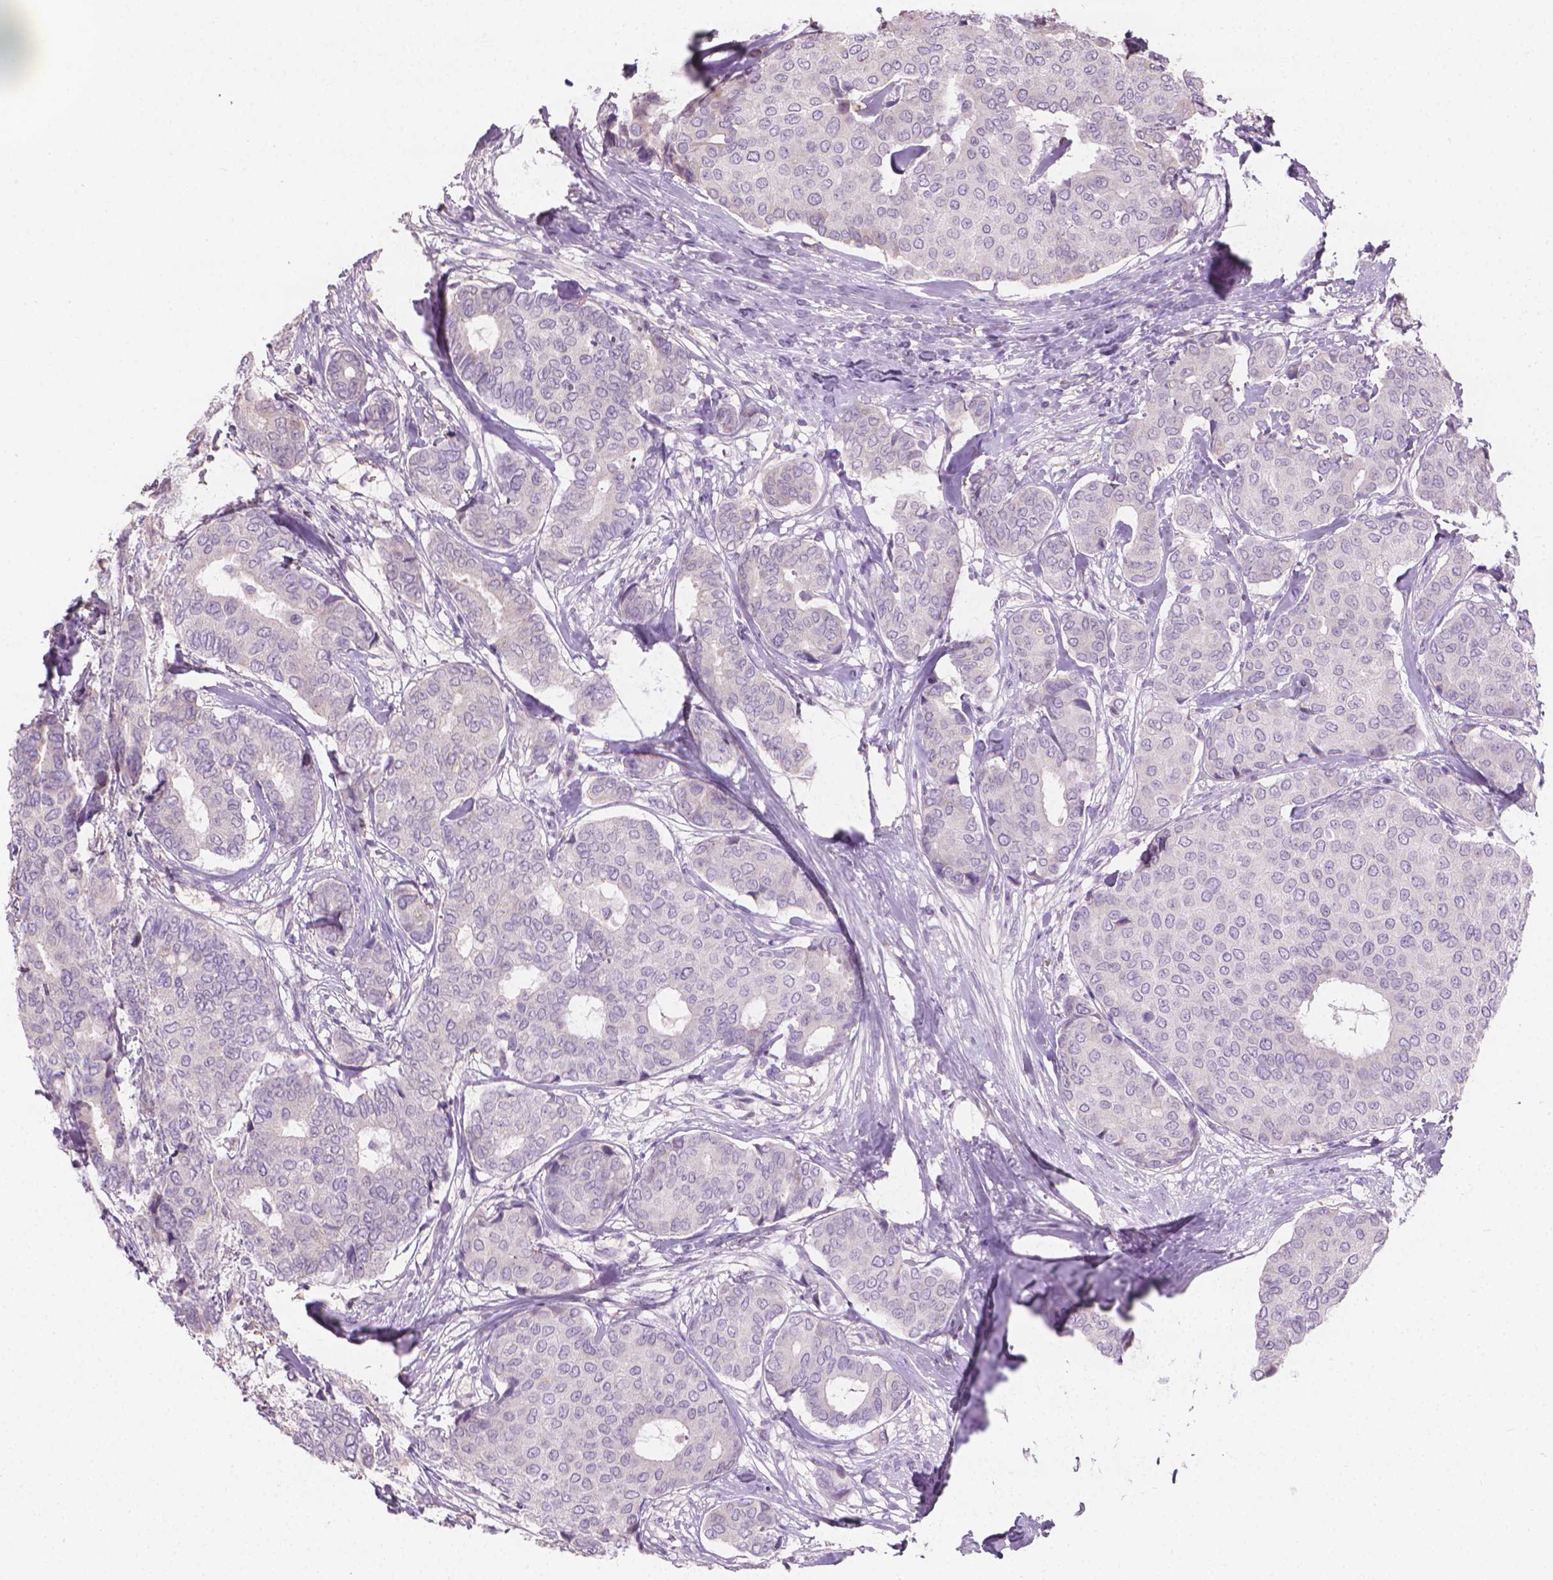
{"staining": {"intensity": "negative", "quantity": "none", "location": "none"}, "tissue": "breast cancer", "cell_type": "Tumor cells", "image_type": "cancer", "snomed": [{"axis": "morphology", "description": "Duct carcinoma"}, {"axis": "topography", "description": "Breast"}], "caption": "Immunohistochemistry micrograph of neoplastic tissue: human infiltrating ductal carcinoma (breast) stained with DAB reveals no significant protein expression in tumor cells. (DAB immunohistochemistry visualized using brightfield microscopy, high magnification).", "gene": "CABCOCO1", "patient": {"sex": "female", "age": 75}}